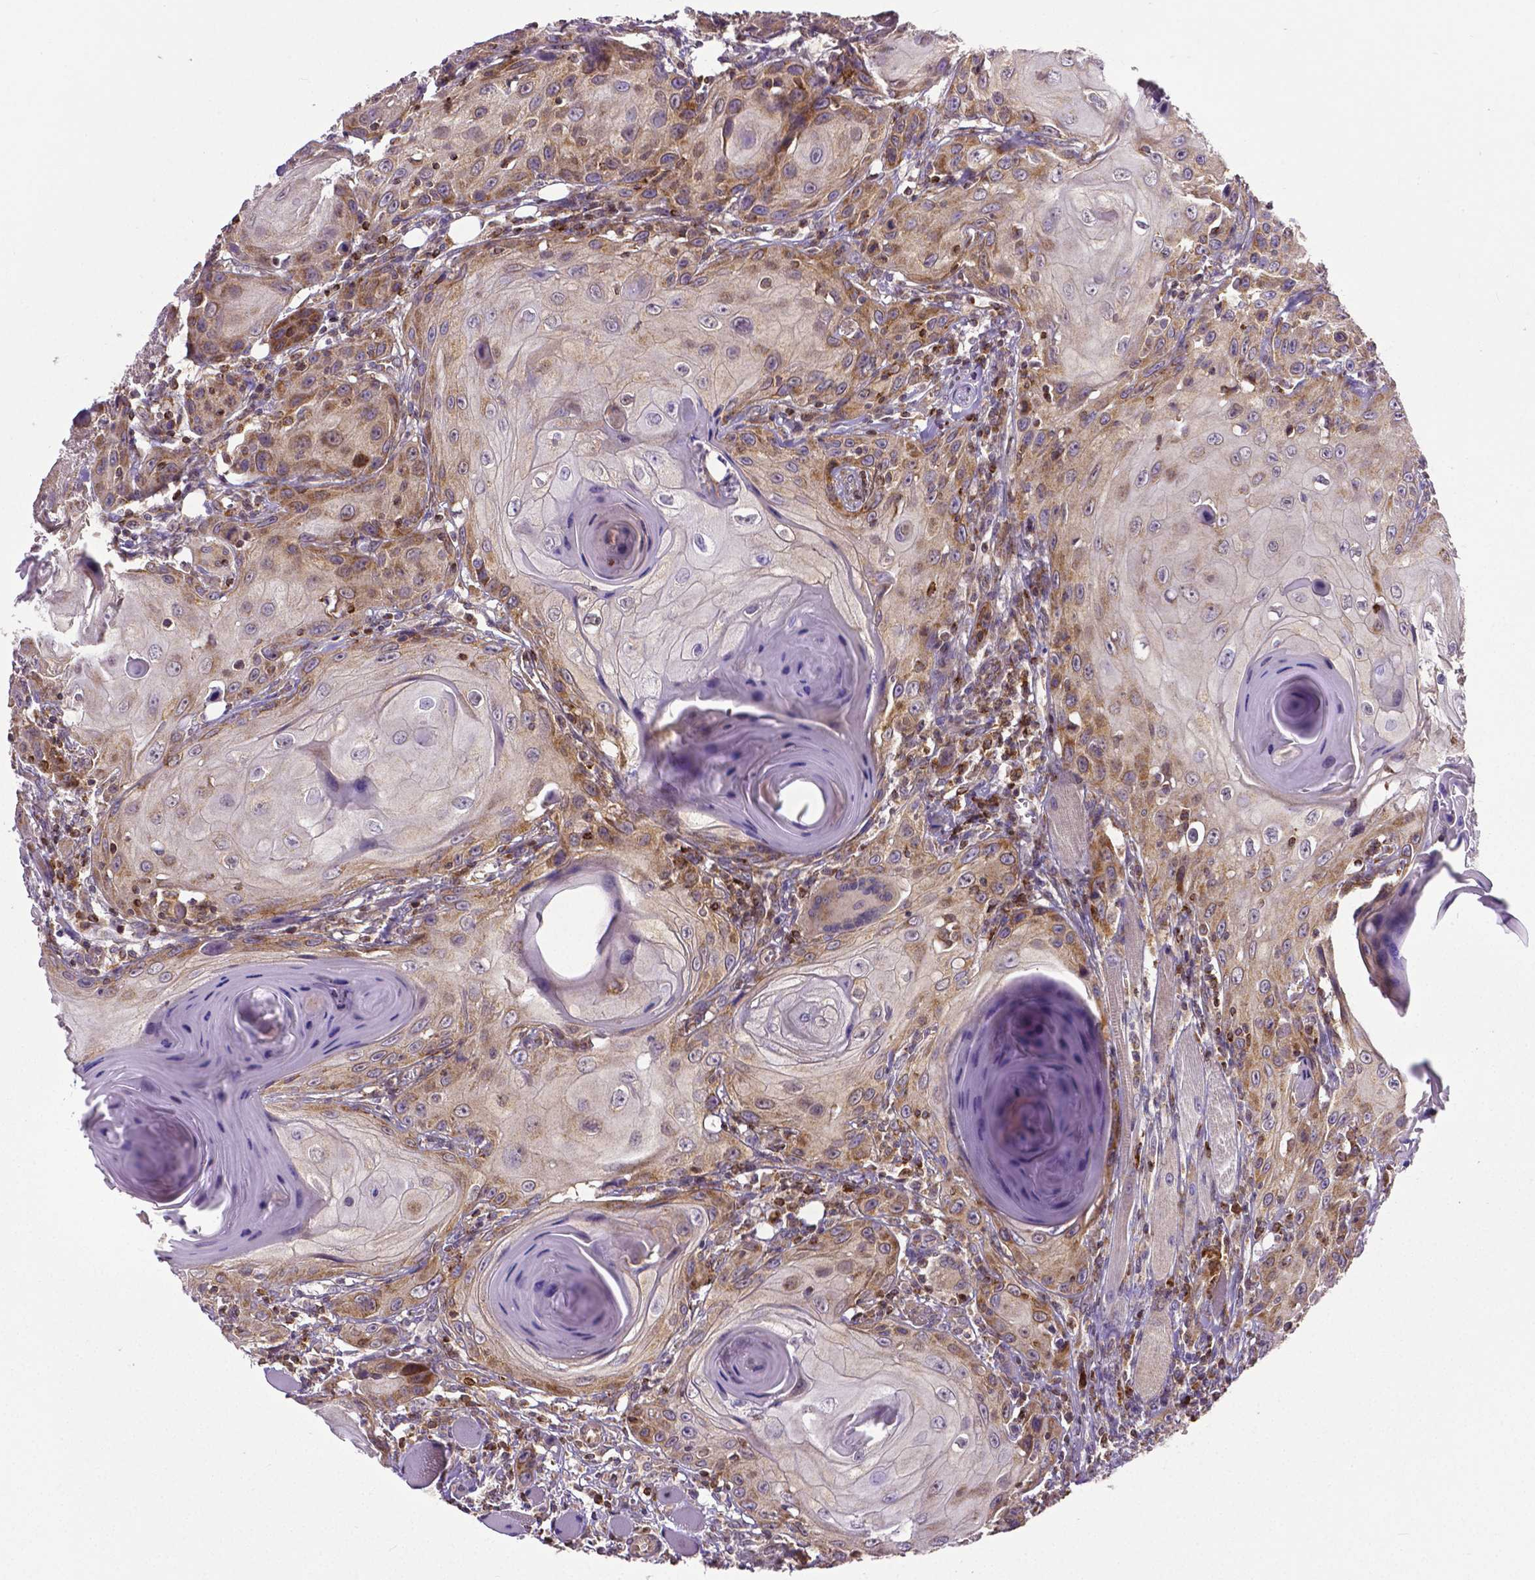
{"staining": {"intensity": "moderate", "quantity": ">75%", "location": "cytoplasmic/membranous"}, "tissue": "head and neck cancer", "cell_type": "Tumor cells", "image_type": "cancer", "snomed": [{"axis": "morphology", "description": "Squamous cell carcinoma, NOS"}, {"axis": "topography", "description": "Head-Neck"}], "caption": "Tumor cells exhibit medium levels of moderate cytoplasmic/membranous staining in about >75% of cells in human head and neck cancer. (Brightfield microscopy of DAB IHC at high magnification).", "gene": "MCL1", "patient": {"sex": "female", "age": 80}}